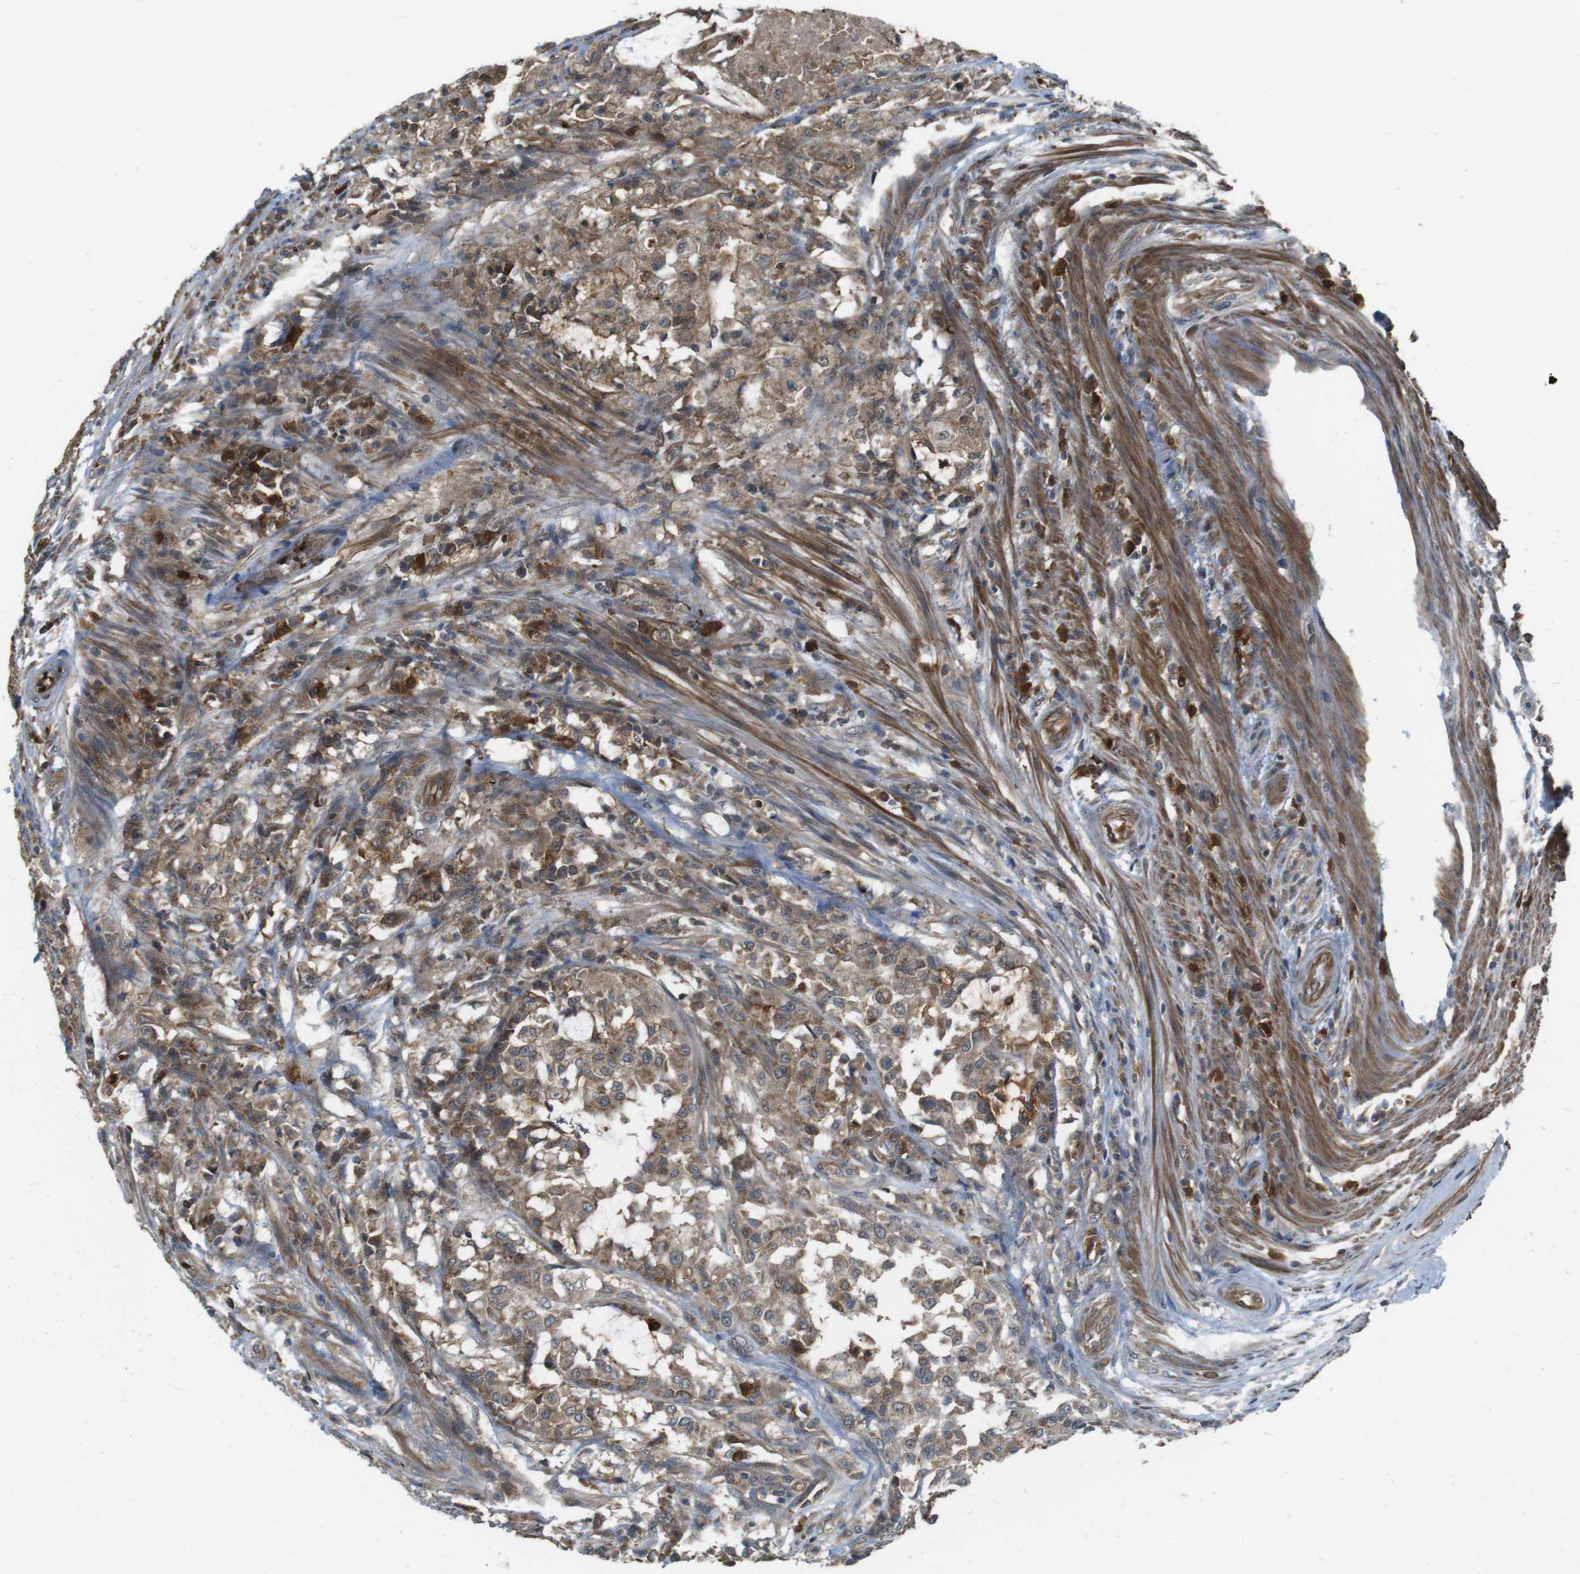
{"staining": {"intensity": "moderate", "quantity": ">75%", "location": "cytoplasmic/membranous"}, "tissue": "colorectal cancer", "cell_type": "Tumor cells", "image_type": "cancer", "snomed": [{"axis": "morphology", "description": "Normal tissue, NOS"}, {"axis": "morphology", "description": "Adenocarcinoma, NOS"}, {"axis": "topography", "description": "Rectum"}, {"axis": "topography", "description": "Peripheral nerve tissue"}], "caption": "About >75% of tumor cells in colorectal adenocarcinoma show moderate cytoplasmic/membranous protein staining as visualized by brown immunohistochemical staining.", "gene": "LRRC3B", "patient": {"sex": "male", "age": 92}}